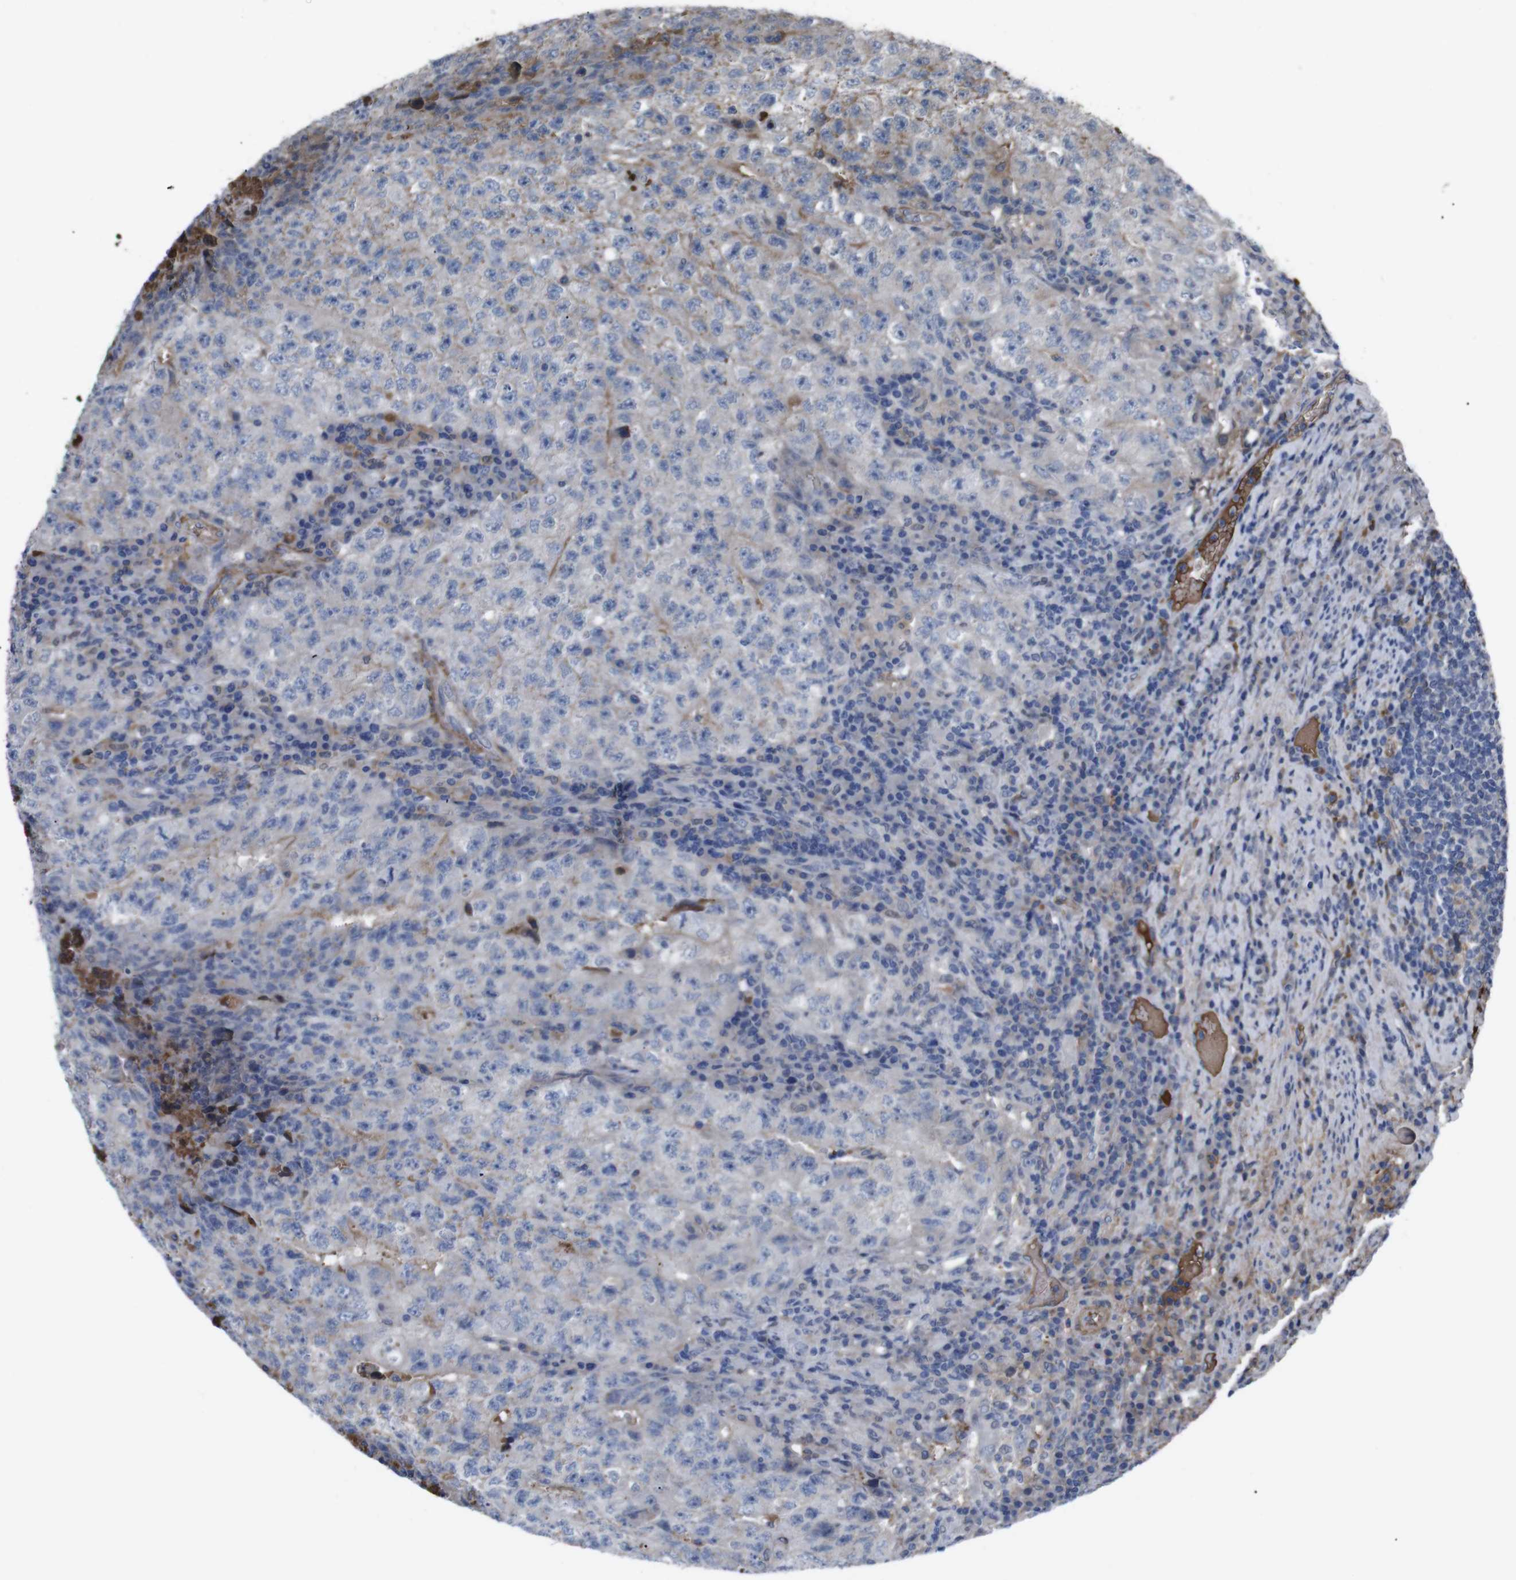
{"staining": {"intensity": "negative", "quantity": "none", "location": "none"}, "tissue": "testis cancer", "cell_type": "Tumor cells", "image_type": "cancer", "snomed": [{"axis": "morphology", "description": "Necrosis, NOS"}, {"axis": "morphology", "description": "Carcinoma, Embryonal, NOS"}, {"axis": "topography", "description": "Testis"}], "caption": "Protein analysis of embryonal carcinoma (testis) demonstrates no significant staining in tumor cells.", "gene": "SPTB", "patient": {"sex": "male", "age": 19}}